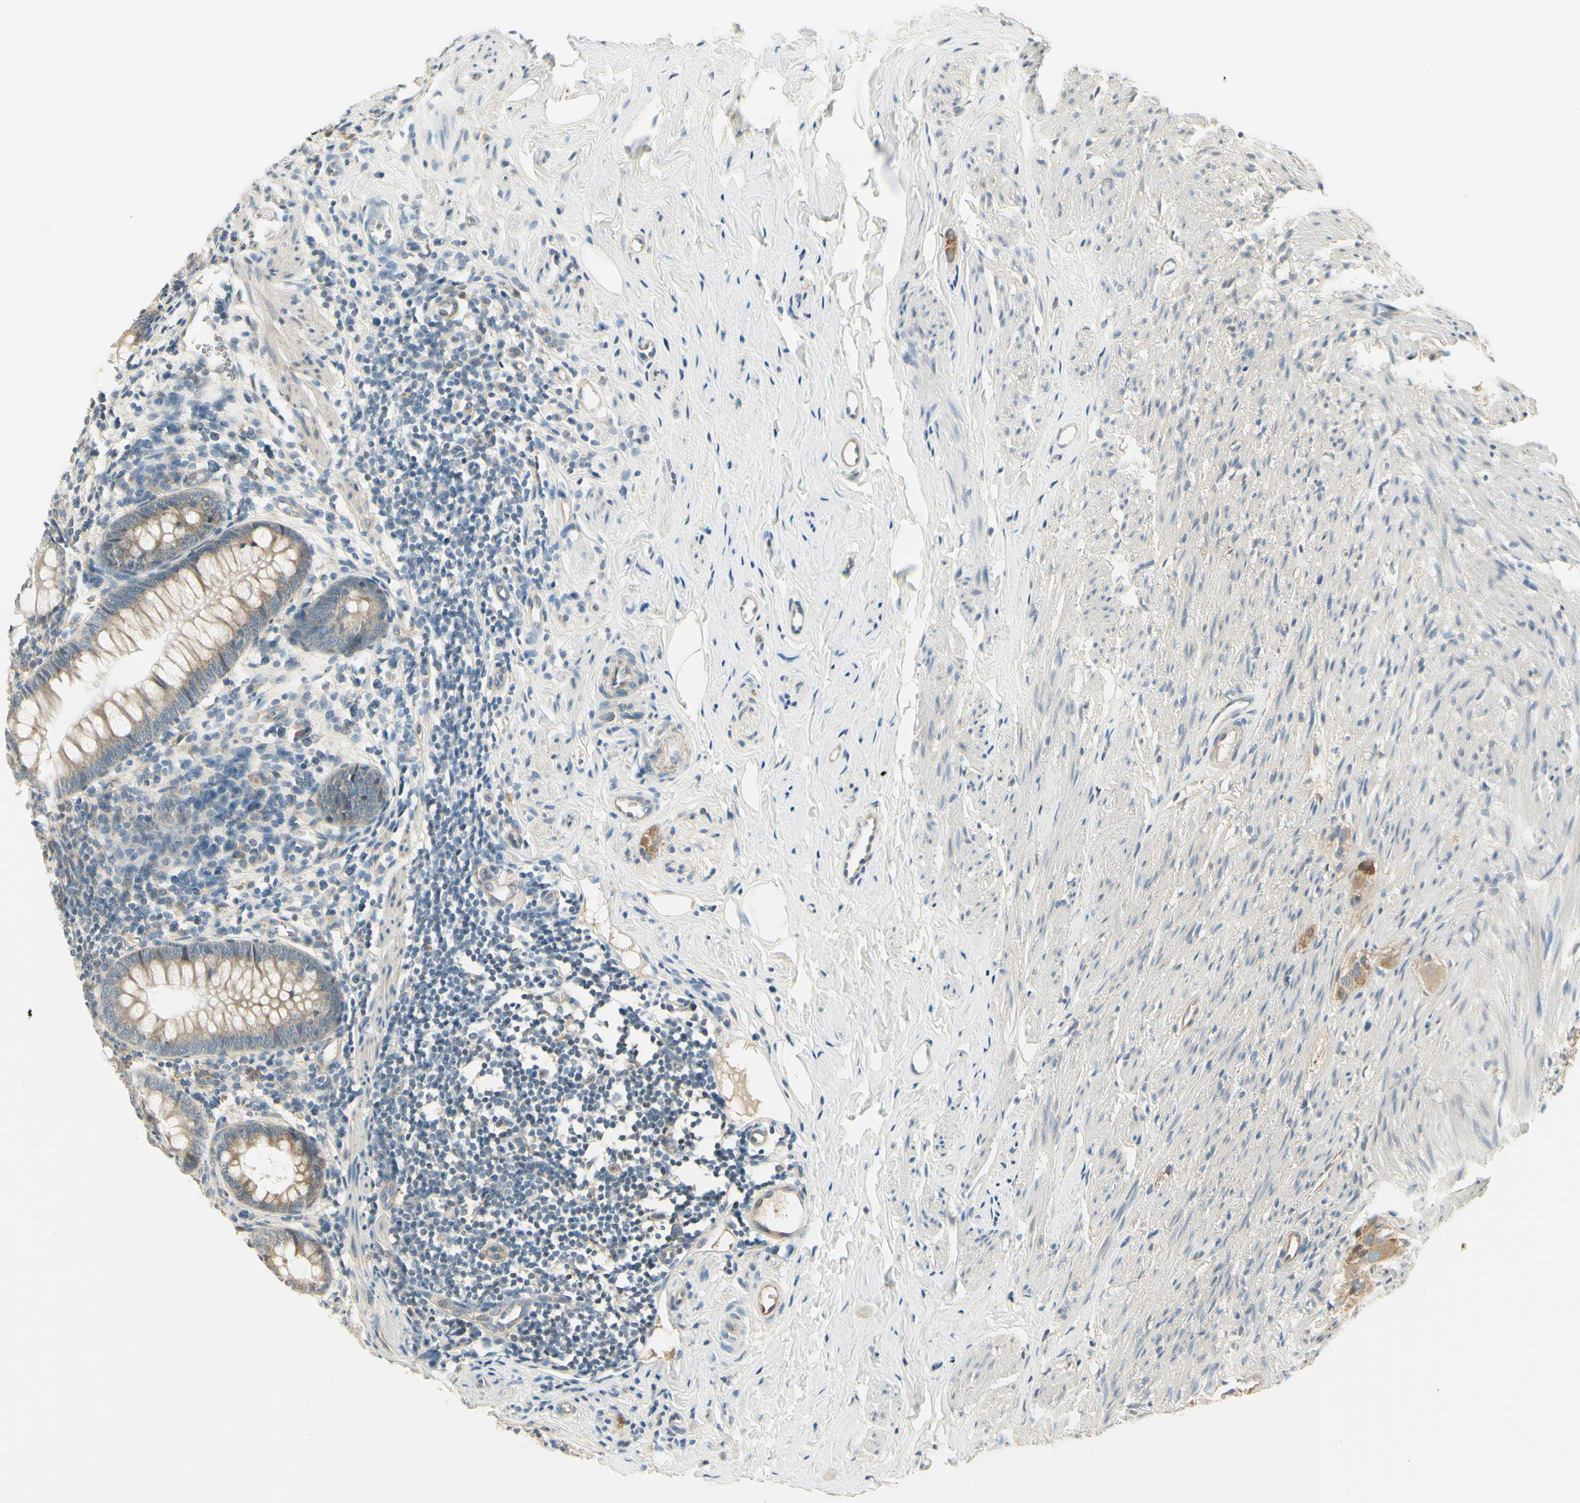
{"staining": {"intensity": "moderate", "quantity": ">75%", "location": "cytoplasmic/membranous"}, "tissue": "appendix", "cell_type": "Glandular cells", "image_type": "normal", "snomed": [{"axis": "morphology", "description": "Normal tissue, NOS"}, {"axis": "topography", "description": "Appendix"}], "caption": "Immunohistochemical staining of unremarkable human appendix exhibits medium levels of moderate cytoplasmic/membranous positivity in about >75% of glandular cells.", "gene": "IGDCC4", "patient": {"sex": "female", "age": 77}}